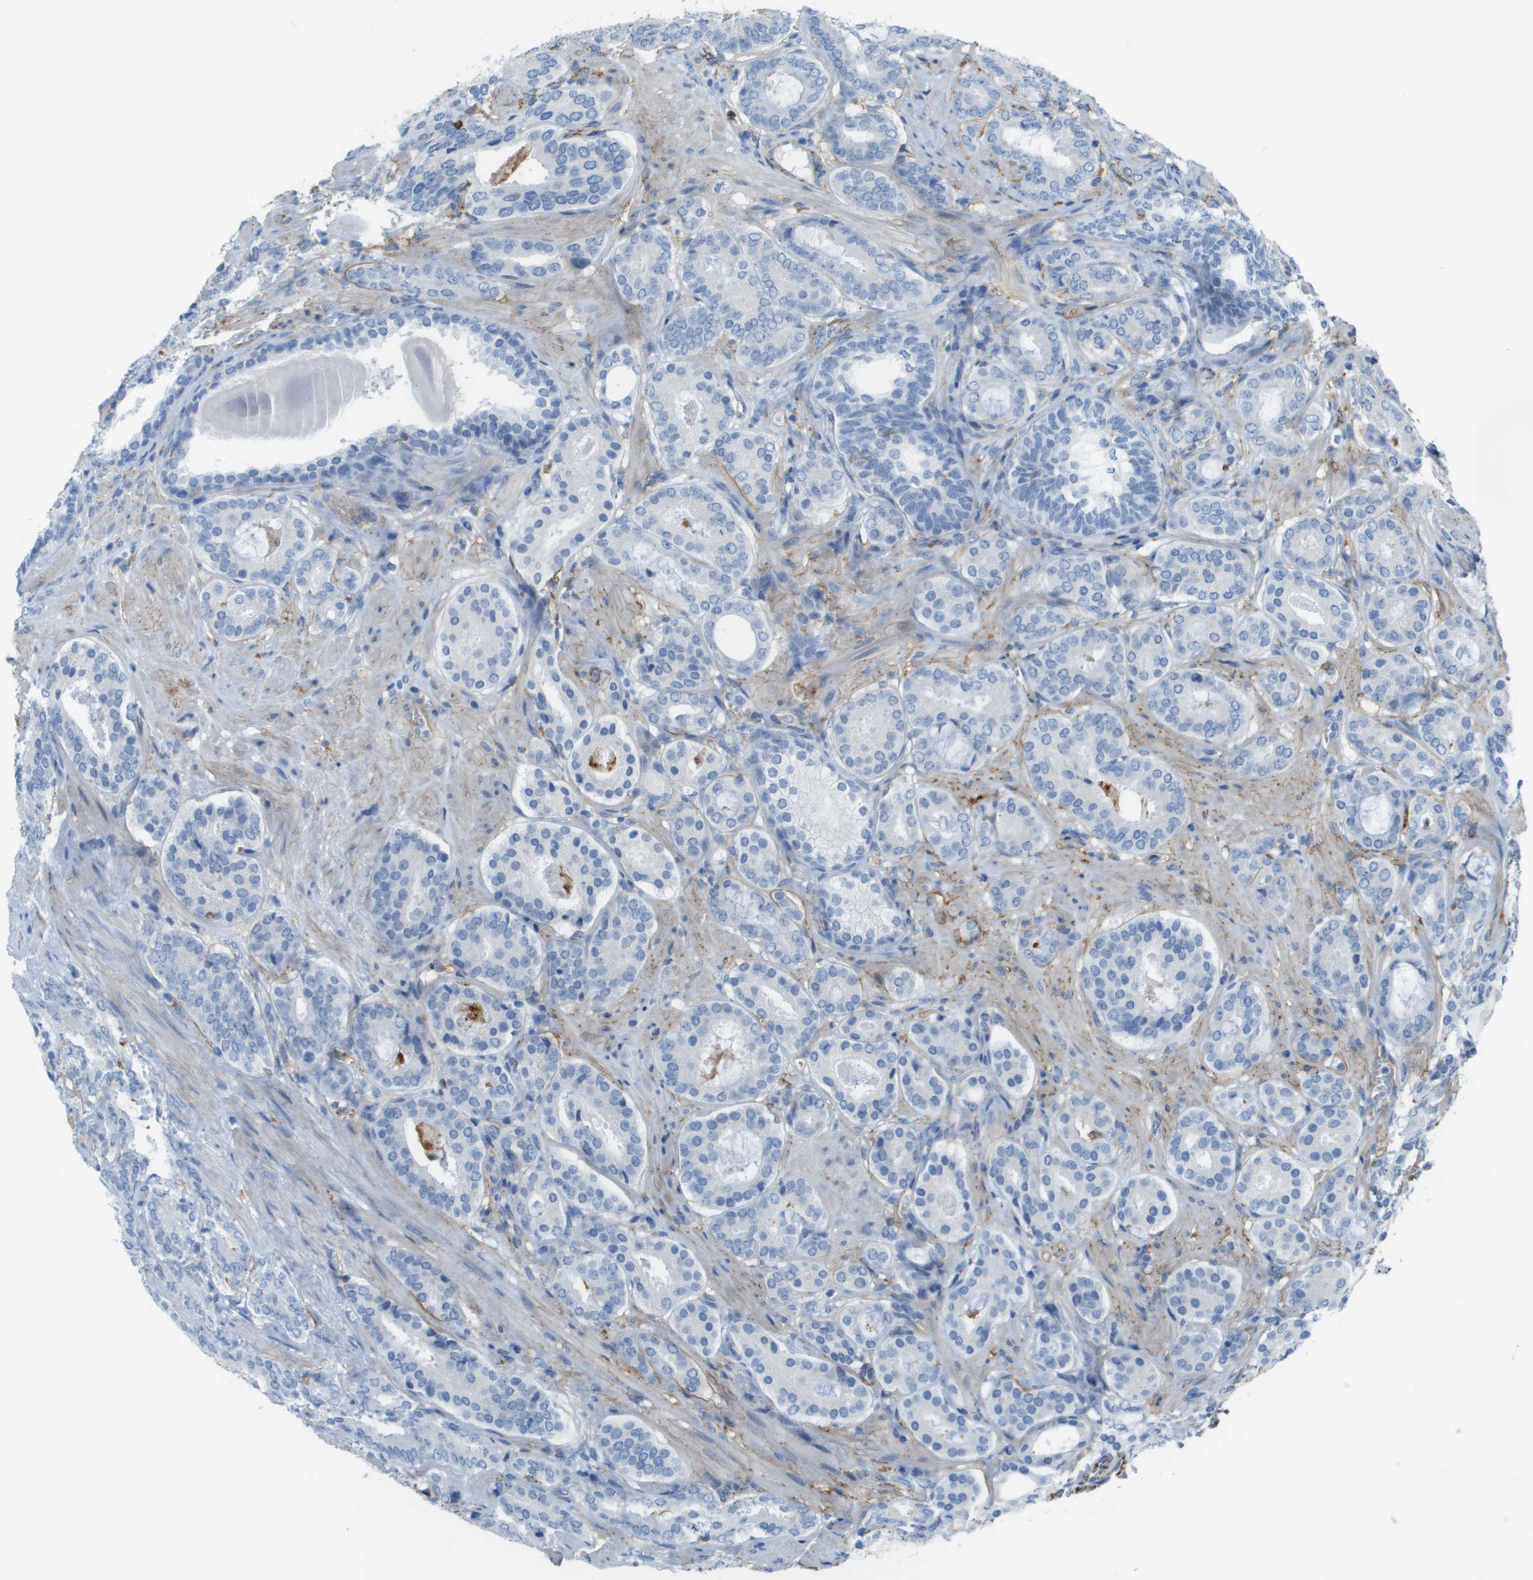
{"staining": {"intensity": "negative", "quantity": "none", "location": "none"}, "tissue": "prostate cancer", "cell_type": "Tumor cells", "image_type": "cancer", "snomed": [{"axis": "morphology", "description": "Adenocarcinoma, Low grade"}, {"axis": "topography", "description": "Prostate"}], "caption": "IHC photomicrograph of neoplastic tissue: human prostate low-grade adenocarcinoma stained with DAB (3,3'-diaminobenzidine) displays no significant protein positivity in tumor cells.", "gene": "ZBTB43", "patient": {"sex": "male", "age": 69}}